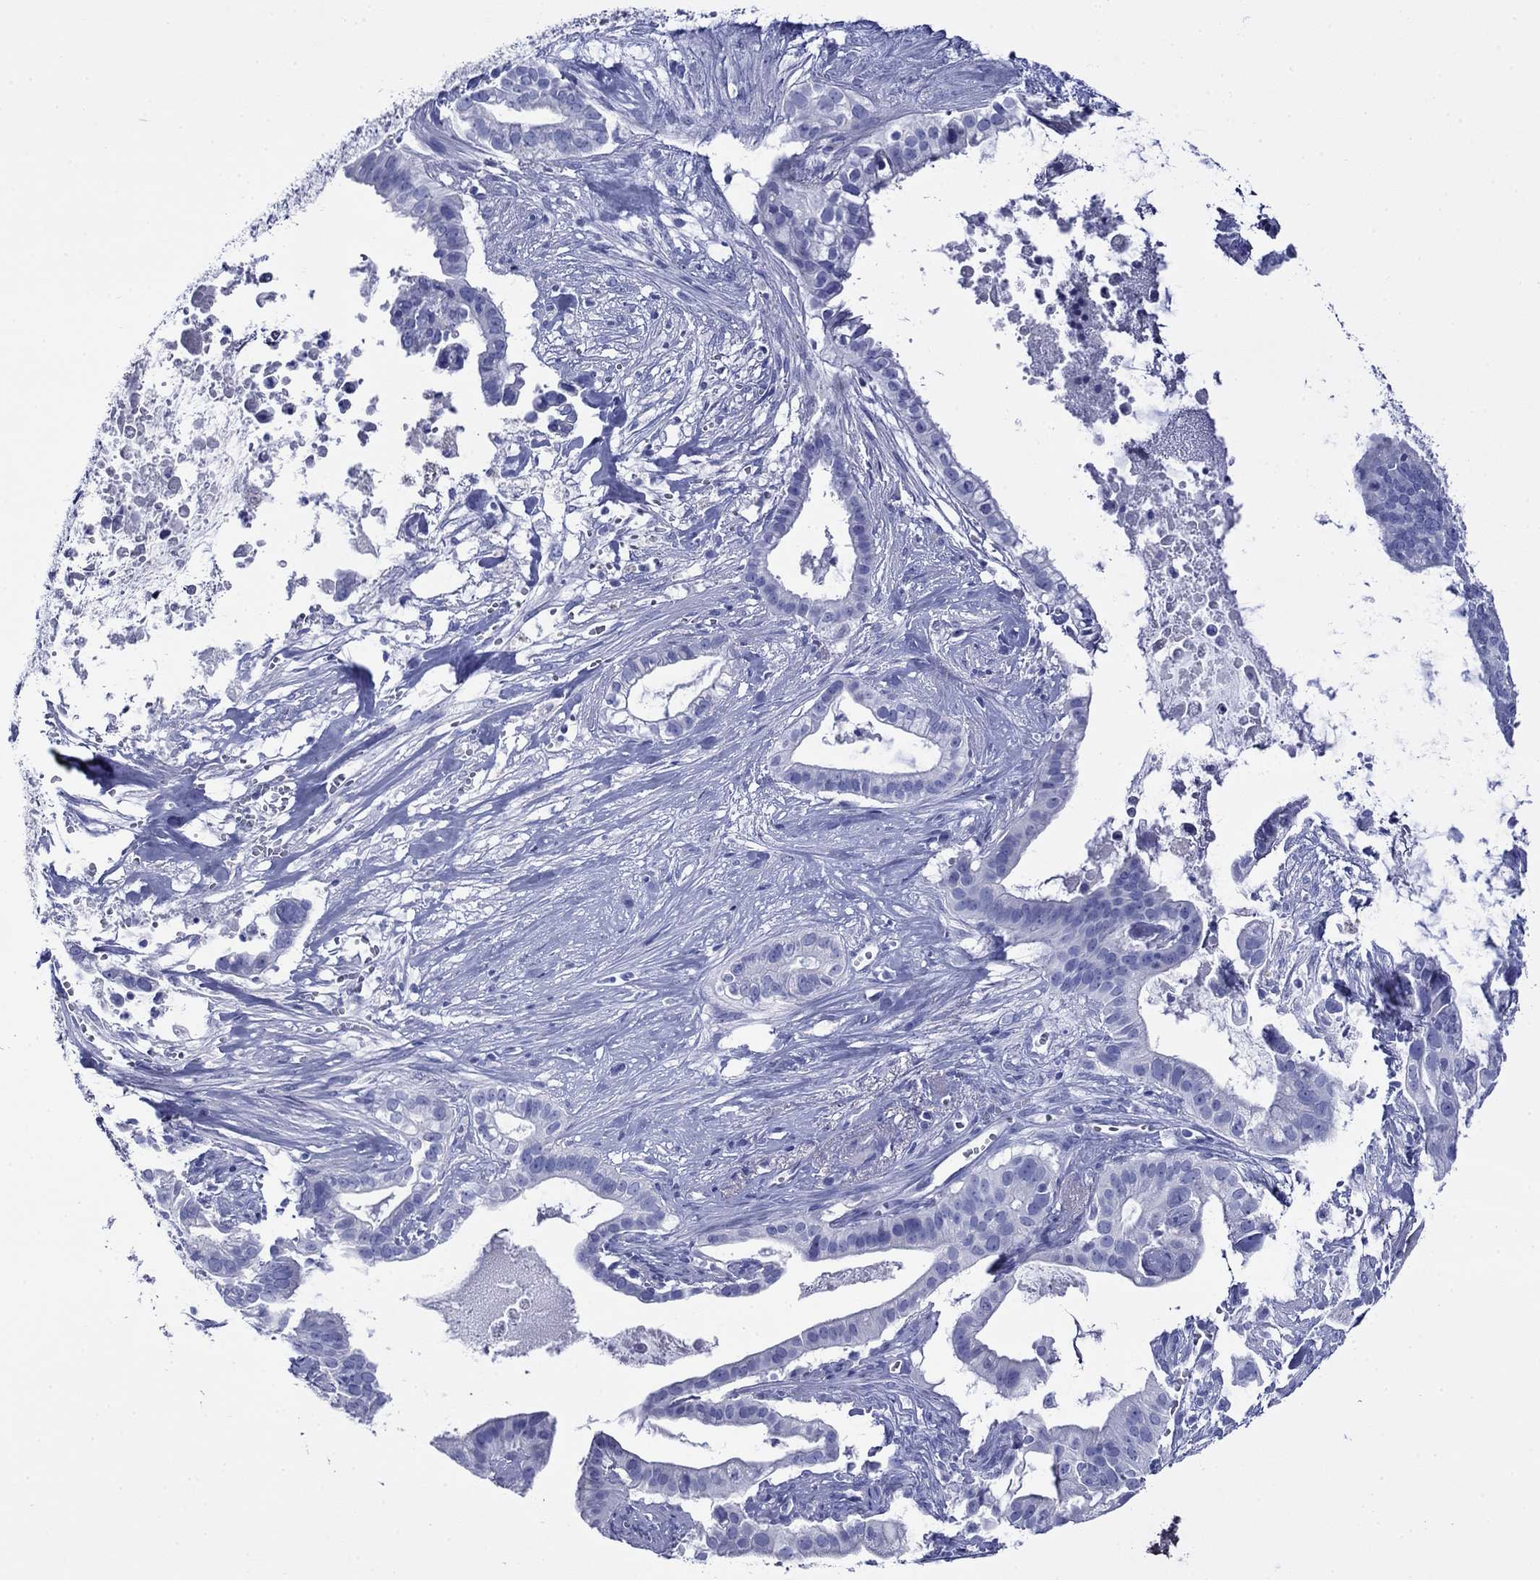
{"staining": {"intensity": "negative", "quantity": "none", "location": "none"}, "tissue": "pancreatic cancer", "cell_type": "Tumor cells", "image_type": "cancer", "snomed": [{"axis": "morphology", "description": "Adenocarcinoma, NOS"}, {"axis": "topography", "description": "Pancreas"}], "caption": "Pancreatic cancer stained for a protein using immunohistochemistry (IHC) demonstrates no expression tumor cells.", "gene": "GIP", "patient": {"sex": "male", "age": 61}}